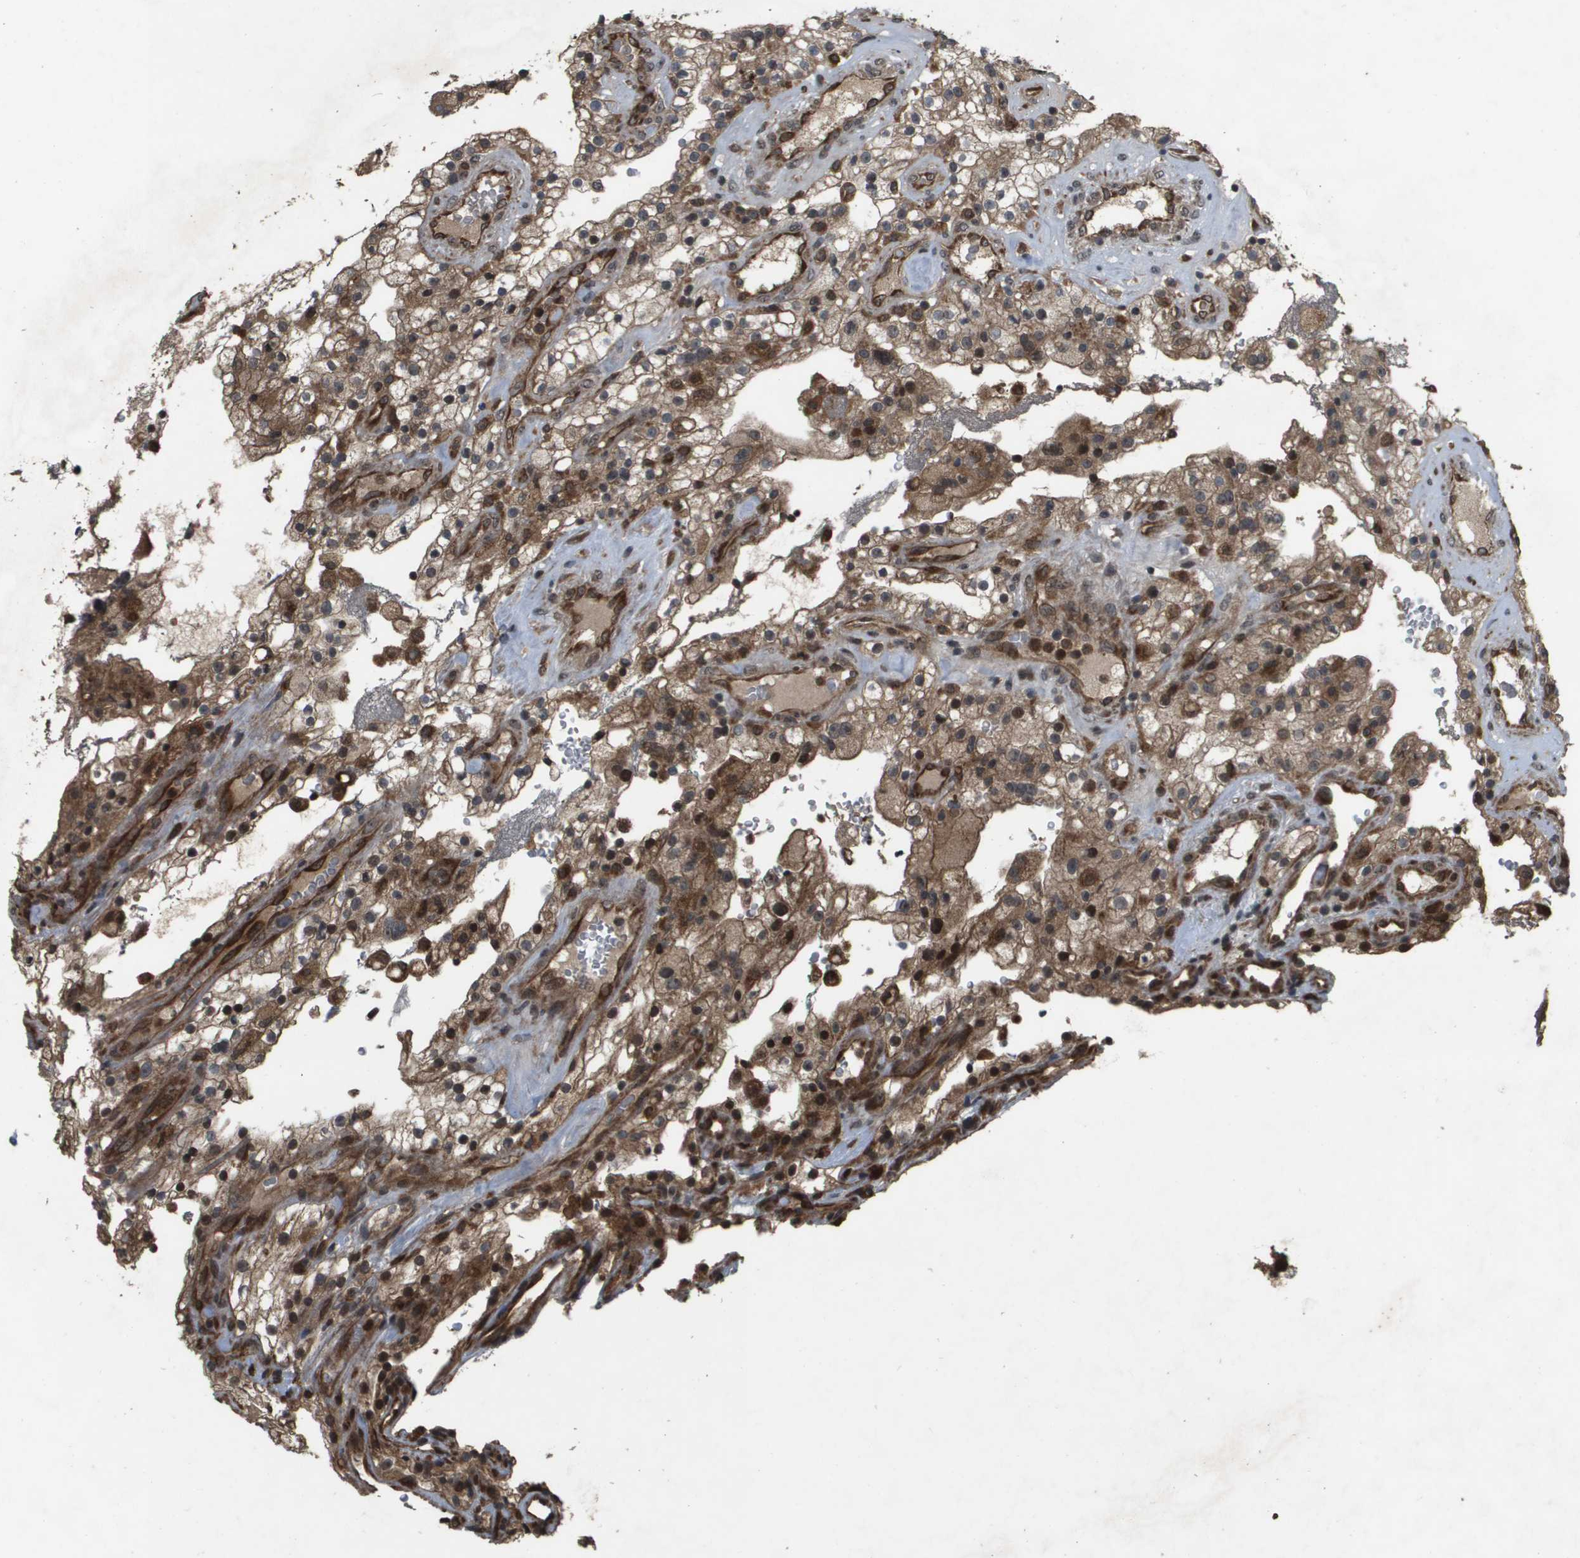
{"staining": {"intensity": "strong", "quantity": "25%-75%", "location": "cytoplasmic/membranous,nuclear"}, "tissue": "renal cancer", "cell_type": "Tumor cells", "image_type": "cancer", "snomed": [{"axis": "morphology", "description": "Adenocarcinoma, NOS"}, {"axis": "topography", "description": "Kidney"}], "caption": "Tumor cells show high levels of strong cytoplasmic/membranous and nuclear positivity in approximately 25%-75% of cells in human renal cancer. (brown staining indicates protein expression, while blue staining denotes nuclei).", "gene": "SPTLC1", "patient": {"sex": "female", "age": 52}}